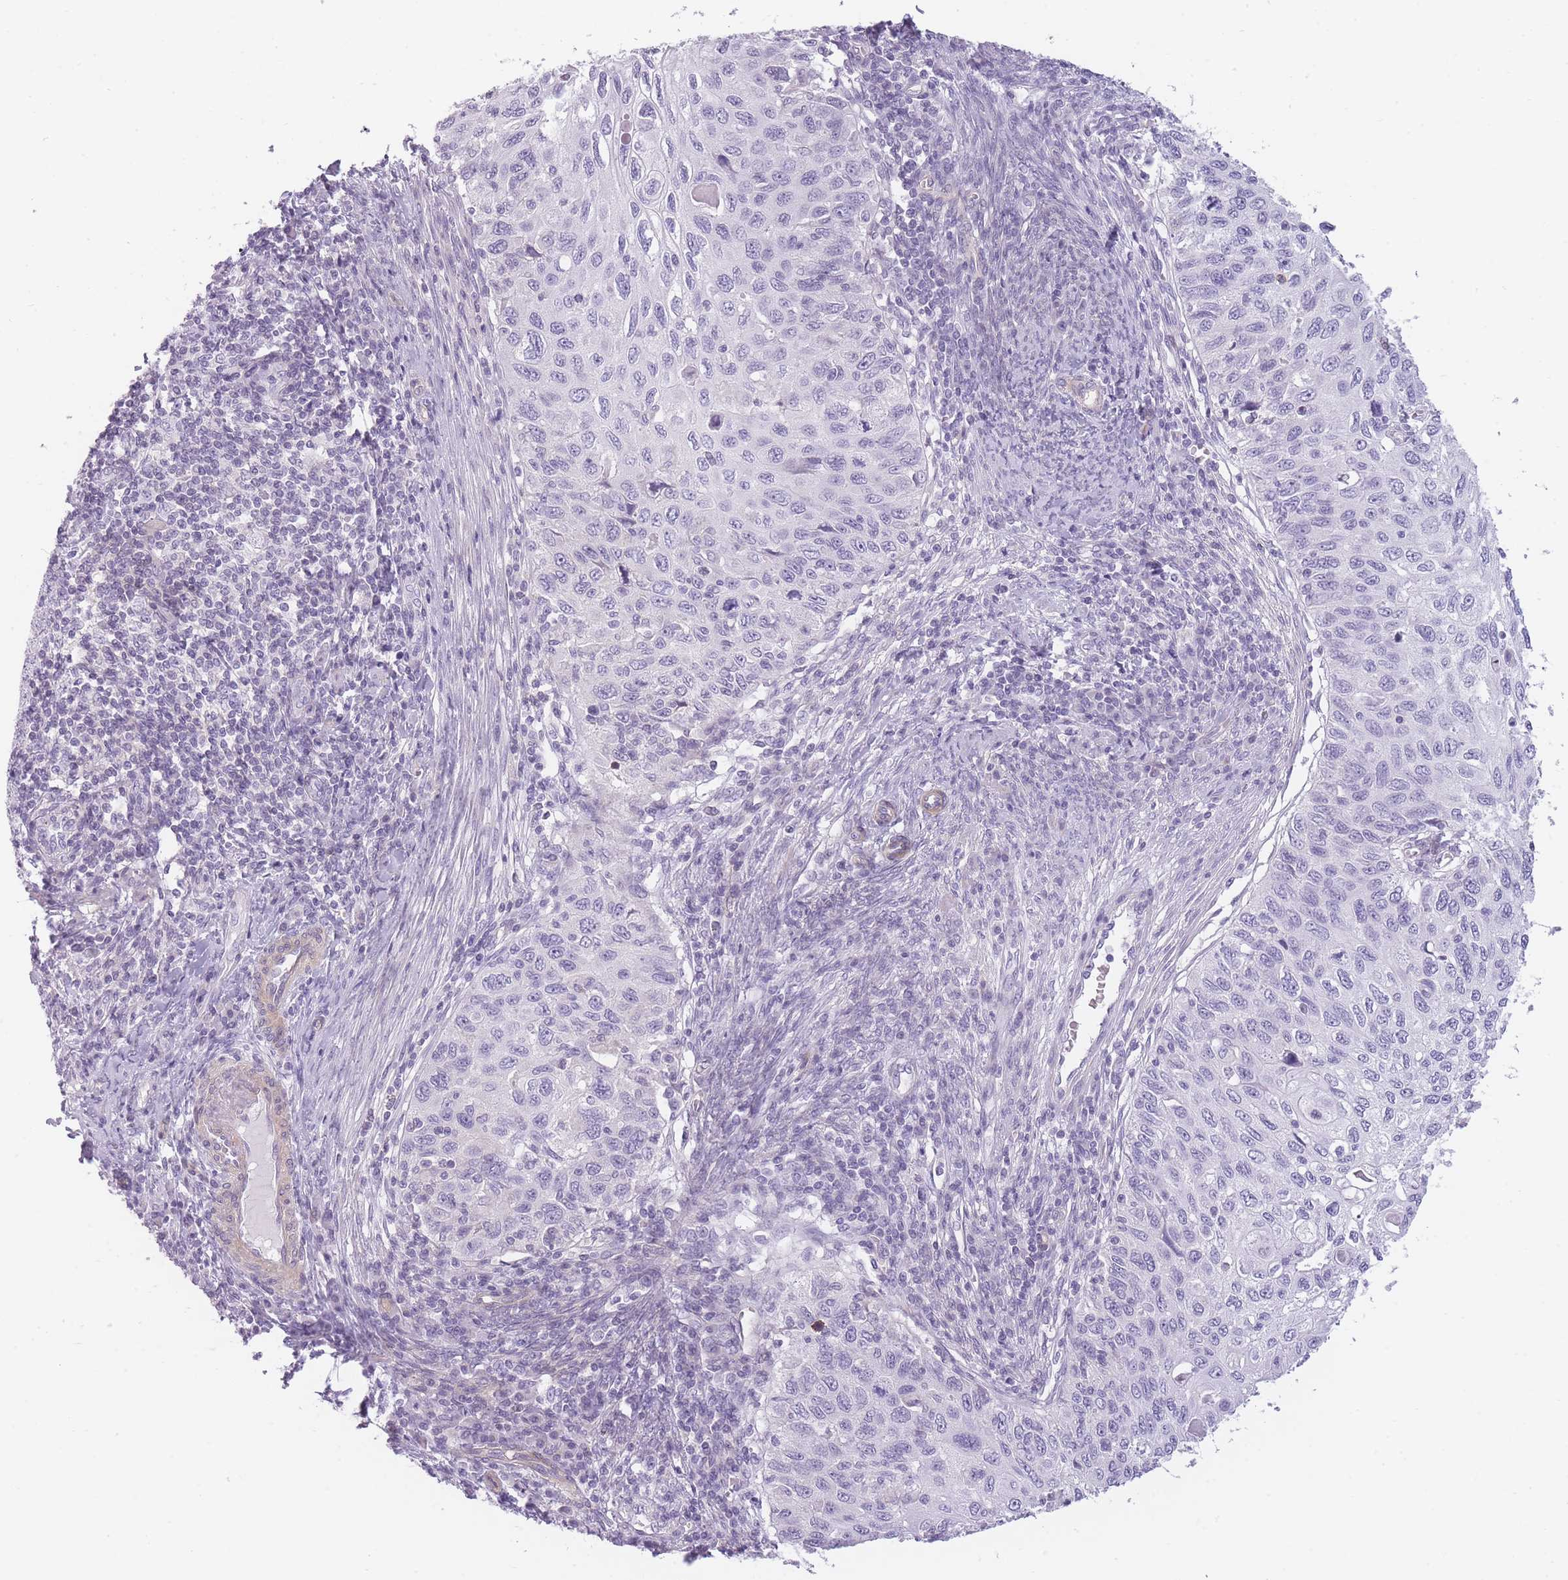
{"staining": {"intensity": "negative", "quantity": "none", "location": "none"}, "tissue": "cervical cancer", "cell_type": "Tumor cells", "image_type": "cancer", "snomed": [{"axis": "morphology", "description": "Squamous cell carcinoma, NOS"}, {"axis": "topography", "description": "Cervix"}], "caption": "This is an IHC image of cervical cancer. There is no positivity in tumor cells.", "gene": "GGT1", "patient": {"sex": "female", "age": 70}}